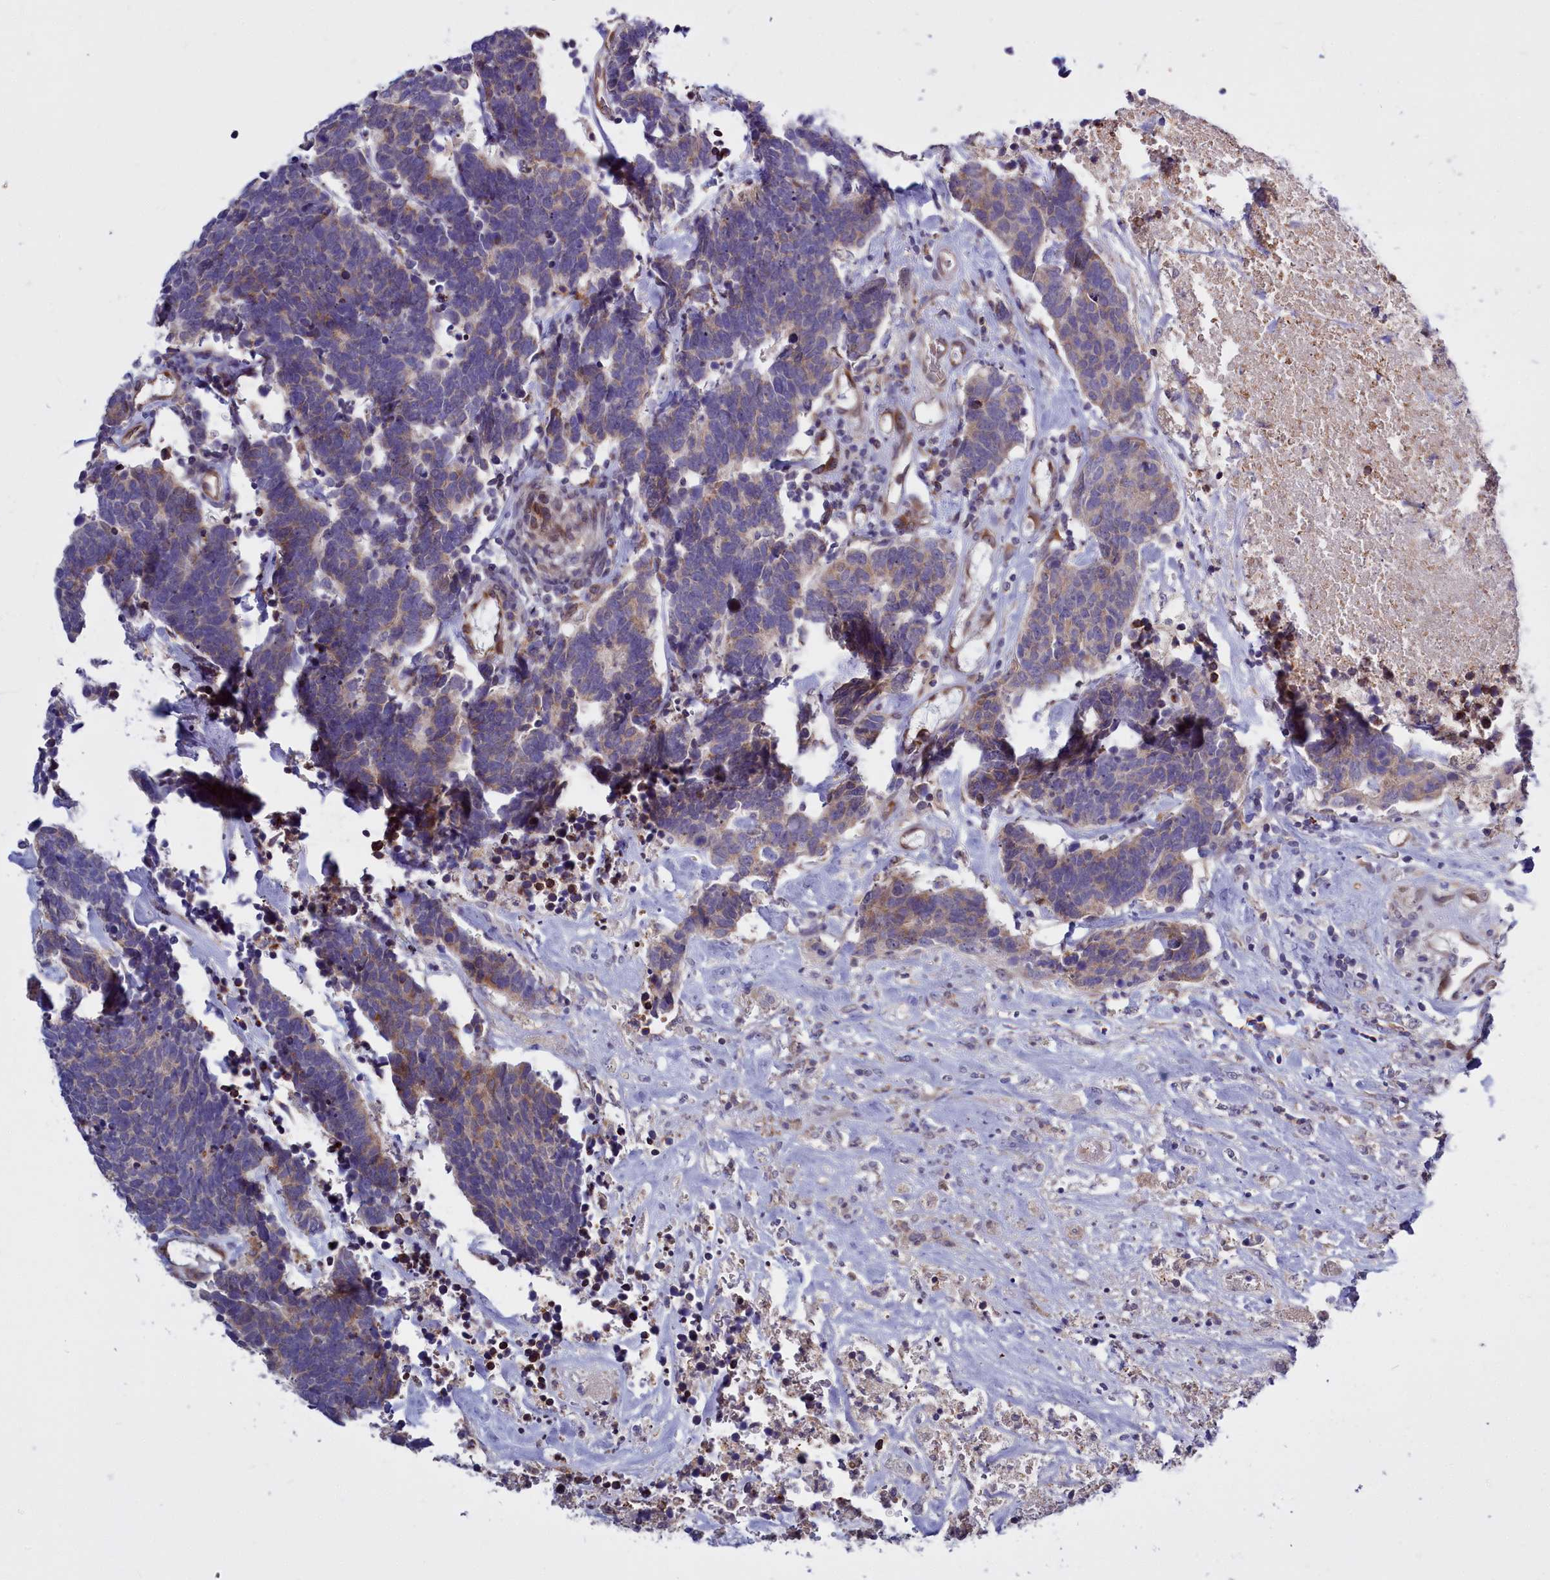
{"staining": {"intensity": "negative", "quantity": "none", "location": "none"}, "tissue": "carcinoid", "cell_type": "Tumor cells", "image_type": "cancer", "snomed": [{"axis": "morphology", "description": "Carcinoma, NOS"}, {"axis": "morphology", "description": "Carcinoid, malignant, NOS"}, {"axis": "topography", "description": "Urinary bladder"}], "caption": "Tumor cells are negative for protein expression in human carcinoid.", "gene": "RAPGEF4", "patient": {"sex": "male", "age": 57}}